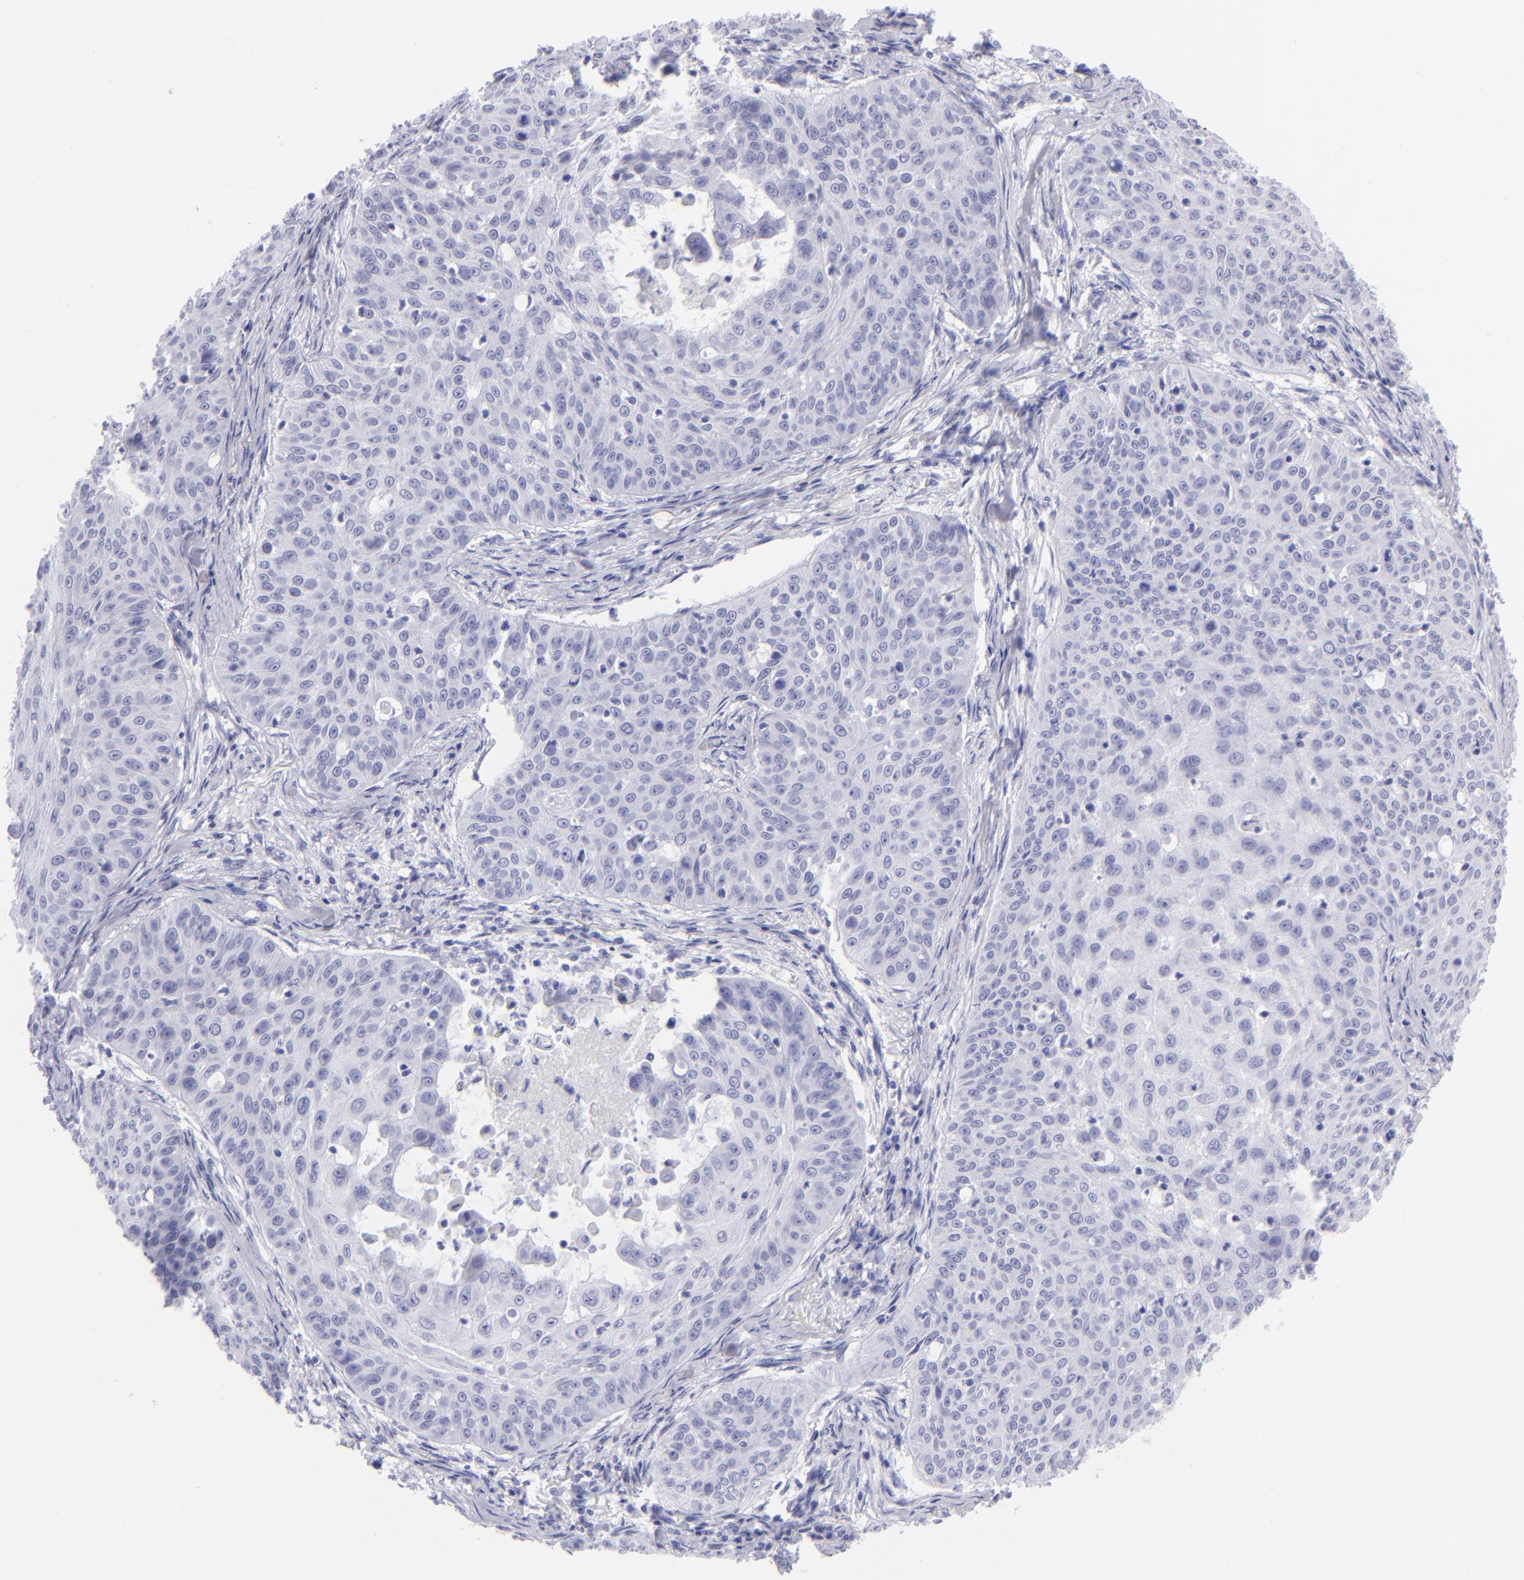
{"staining": {"intensity": "negative", "quantity": "none", "location": "none"}, "tissue": "skin cancer", "cell_type": "Tumor cells", "image_type": "cancer", "snomed": [{"axis": "morphology", "description": "Squamous cell carcinoma, NOS"}, {"axis": "topography", "description": "Skin"}], "caption": "An IHC histopathology image of squamous cell carcinoma (skin) is shown. There is no staining in tumor cells of squamous cell carcinoma (skin).", "gene": "SLC1A3", "patient": {"sex": "male", "age": 82}}